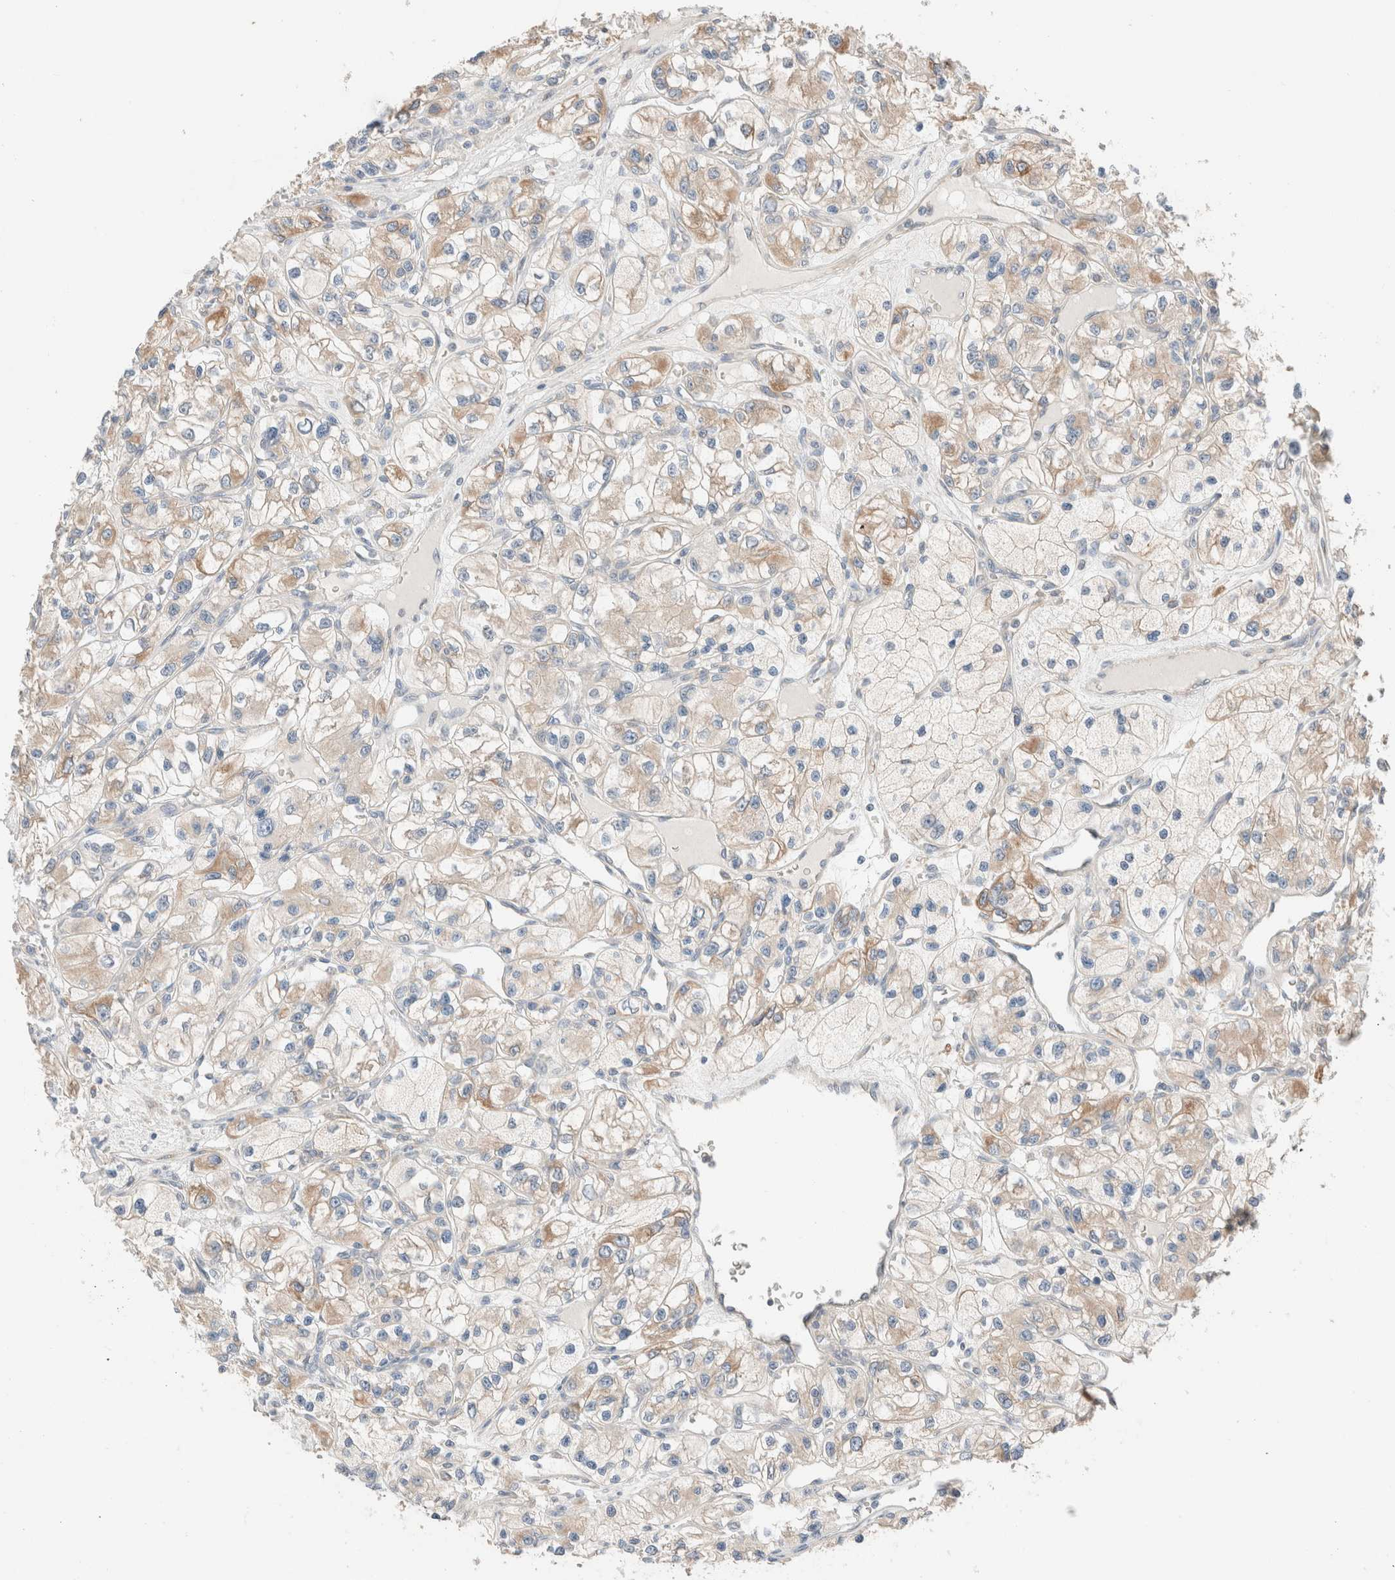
{"staining": {"intensity": "weak", "quantity": "25%-75%", "location": "cytoplasmic/membranous"}, "tissue": "renal cancer", "cell_type": "Tumor cells", "image_type": "cancer", "snomed": [{"axis": "morphology", "description": "Adenocarcinoma, NOS"}, {"axis": "topography", "description": "Kidney"}], "caption": "The histopathology image displays immunohistochemical staining of renal cancer (adenocarcinoma). There is weak cytoplasmic/membranous staining is appreciated in approximately 25%-75% of tumor cells. Using DAB (3,3'-diaminobenzidine) (brown) and hematoxylin (blue) stains, captured at high magnification using brightfield microscopy.", "gene": "PCM1", "patient": {"sex": "female", "age": 57}}